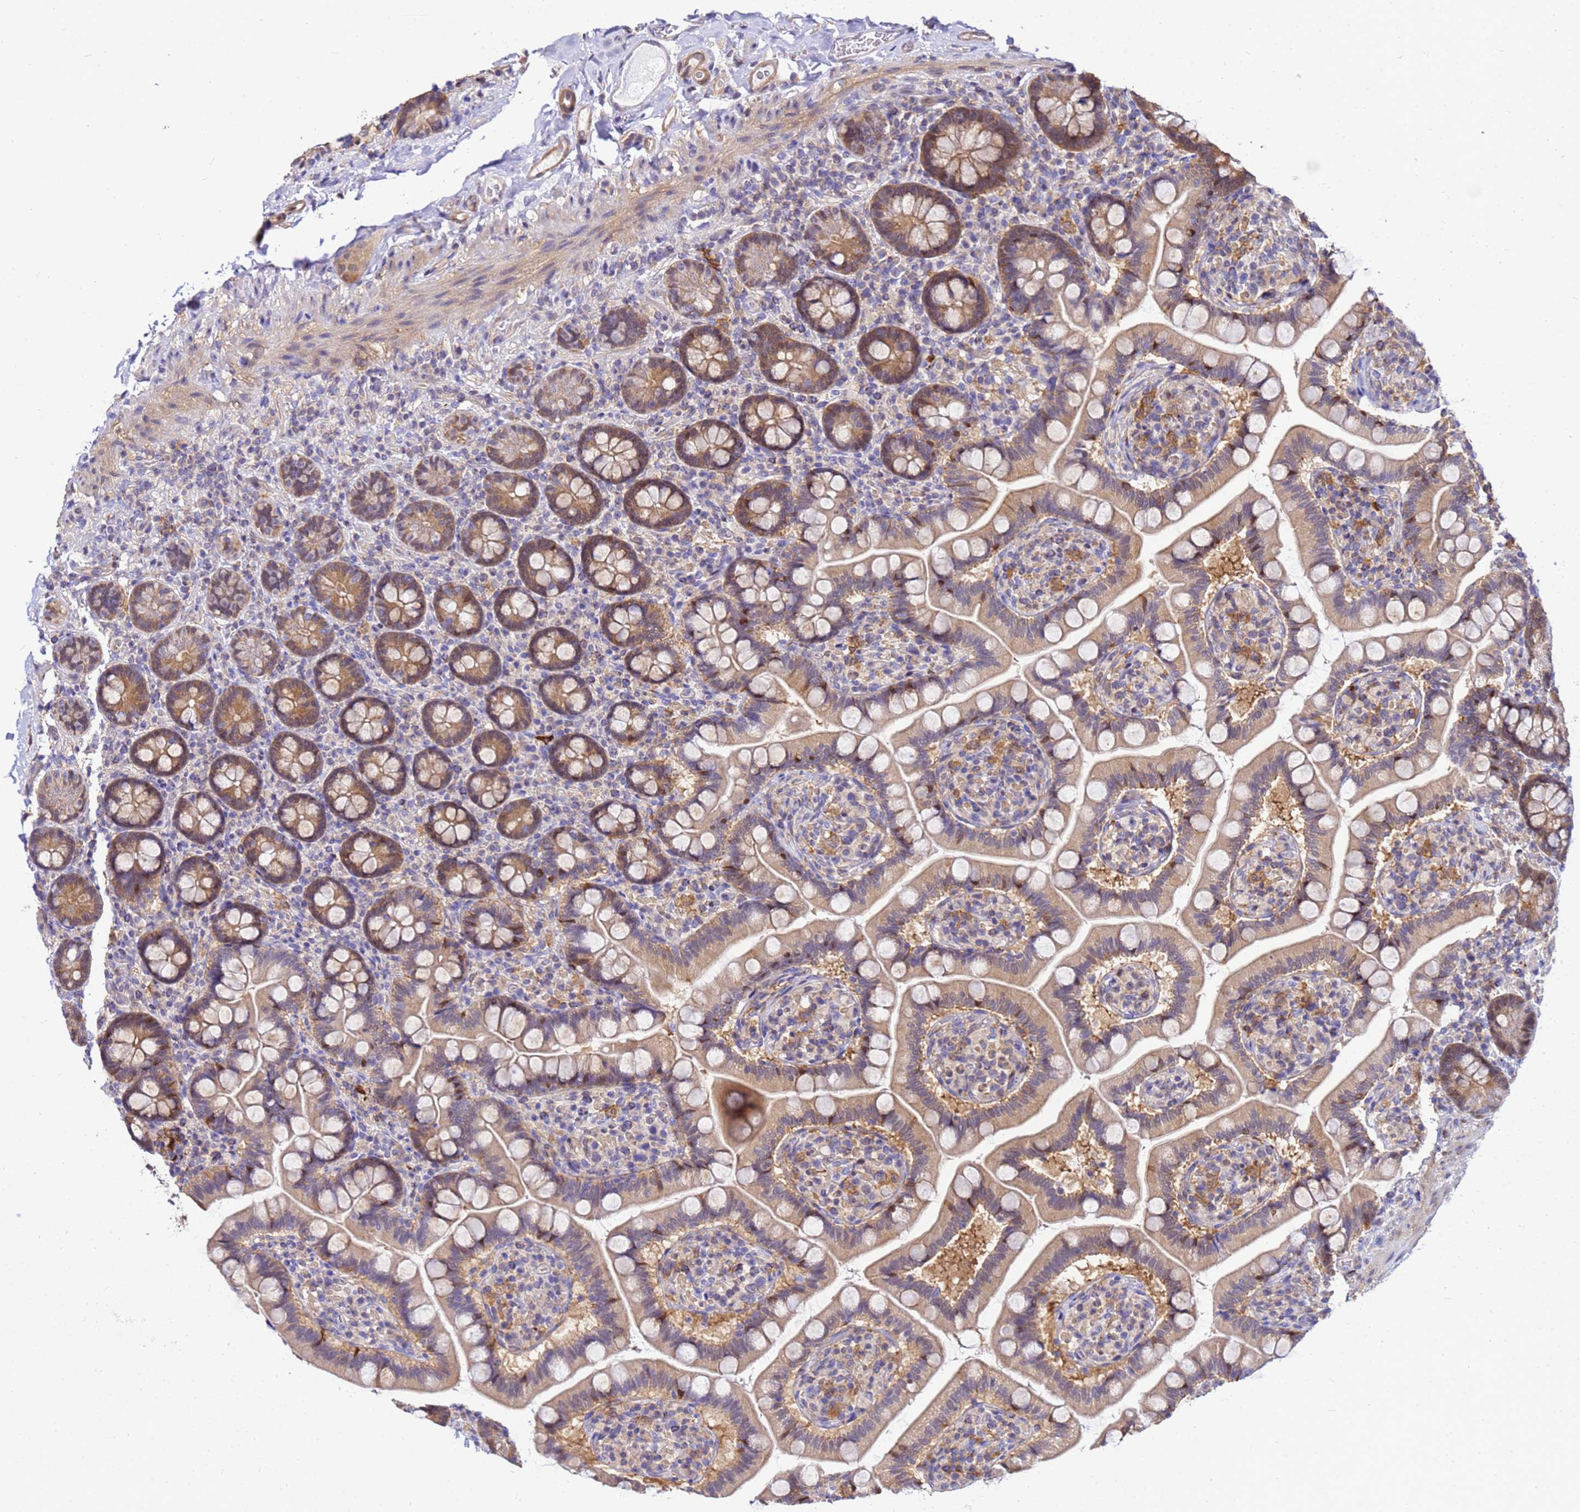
{"staining": {"intensity": "moderate", "quantity": ">75%", "location": "cytoplasmic/membranous"}, "tissue": "small intestine", "cell_type": "Glandular cells", "image_type": "normal", "snomed": [{"axis": "morphology", "description": "Normal tissue, NOS"}, {"axis": "topography", "description": "Small intestine"}], "caption": "Normal small intestine demonstrates moderate cytoplasmic/membranous staining in approximately >75% of glandular cells.", "gene": "DBNDD2", "patient": {"sex": "female", "age": 64}}